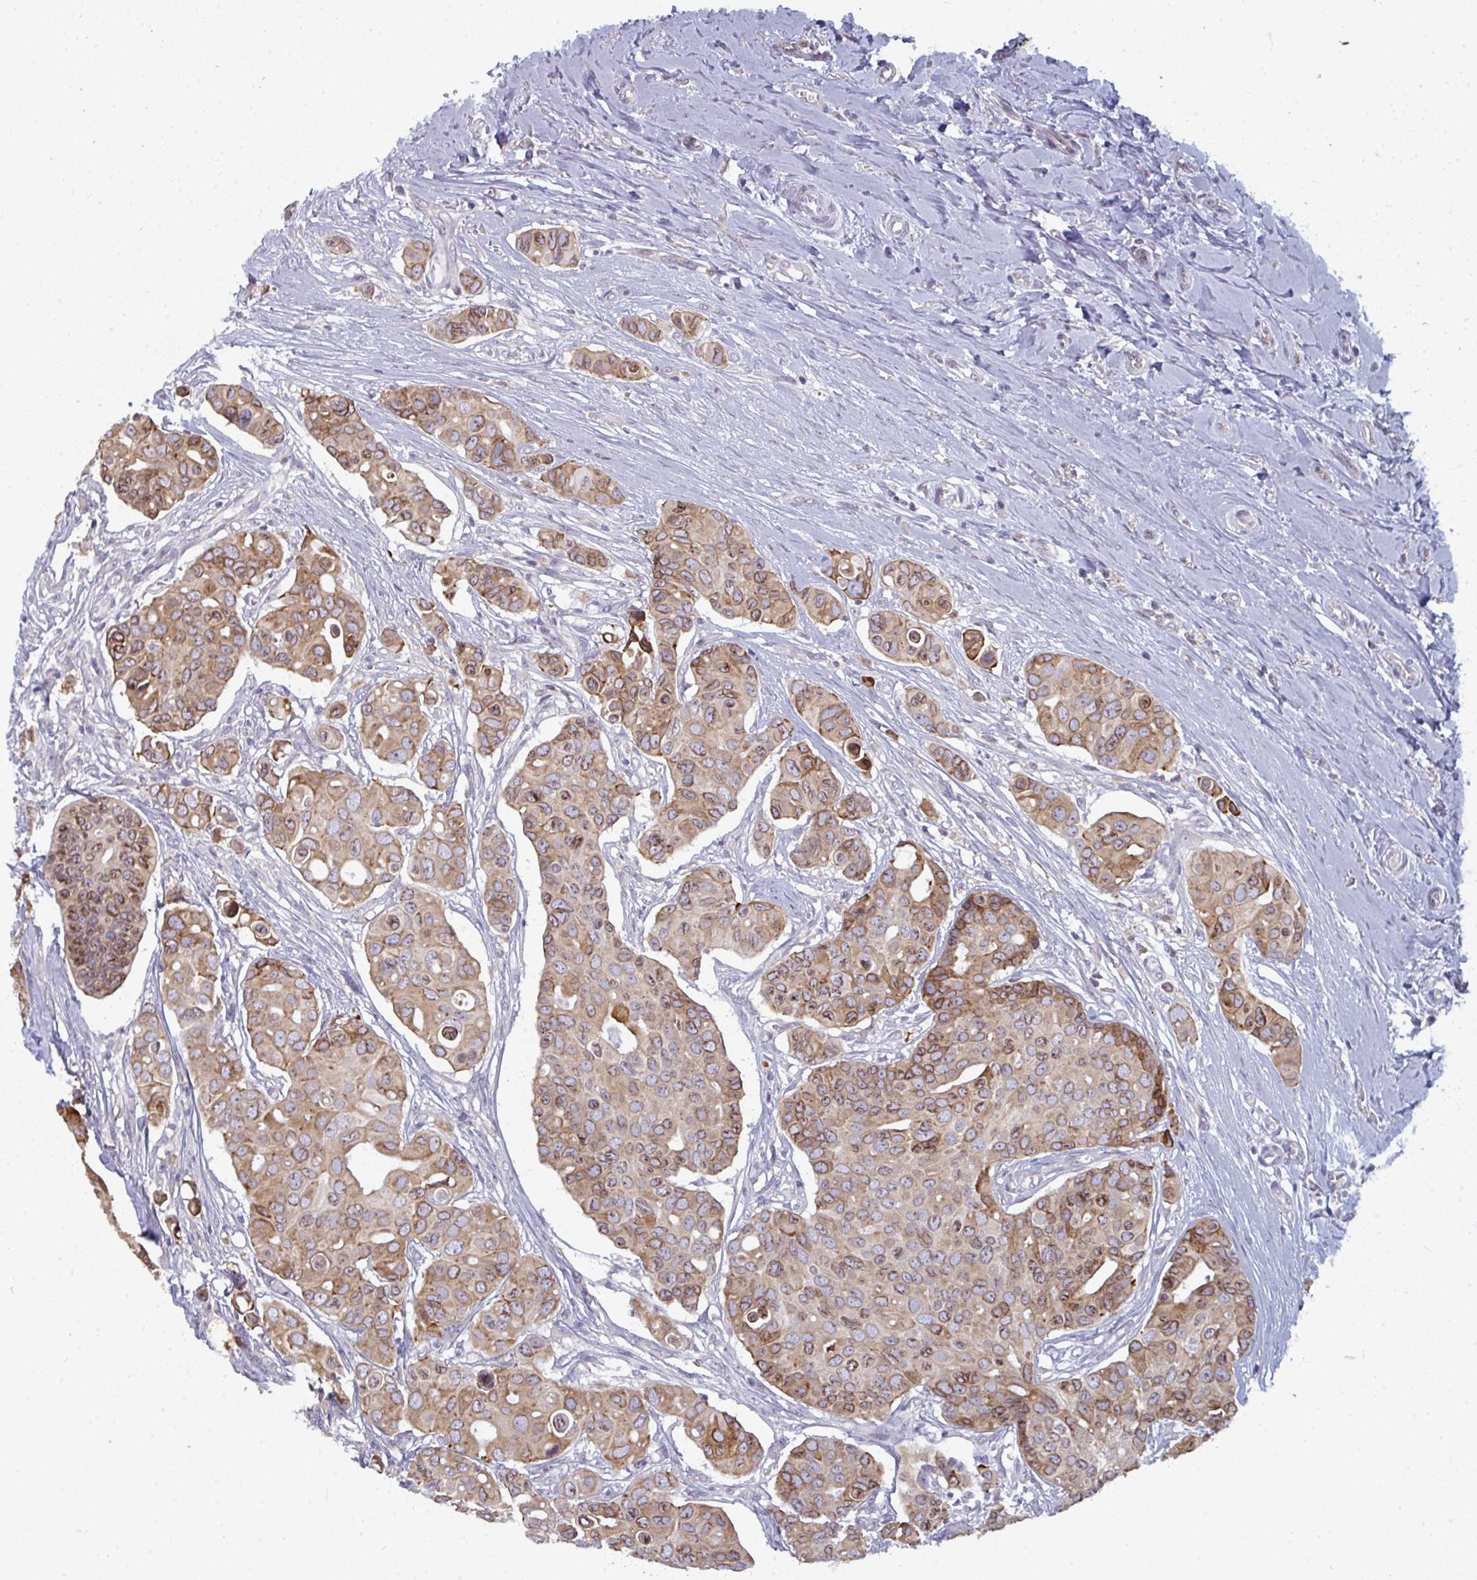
{"staining": {"intensity": "moderate", "quantity": ">75%", "location": "cytoplasmic/membranous"}, "tissue": "breast cancer", "cell_type": "Tumor cells", "image_type": "cancer", "snomed": [{"axis": "morphology", "description": "Normal tissue, NOS"}, {"axis": "morphology", "description": "Duct carcinoma"}, {"axis": "topography", "description": "Skin"}, {"axis": "topography", "description": "Breast"}], "caption": "Immunohistochemical staining of human breast cancer exhibits medium levels of moderate cytoplasmic/membranous staining in about >75% of tumor cells.", "gene": "LYSMD4", "patient": {"sex": "female", "age": 54}}